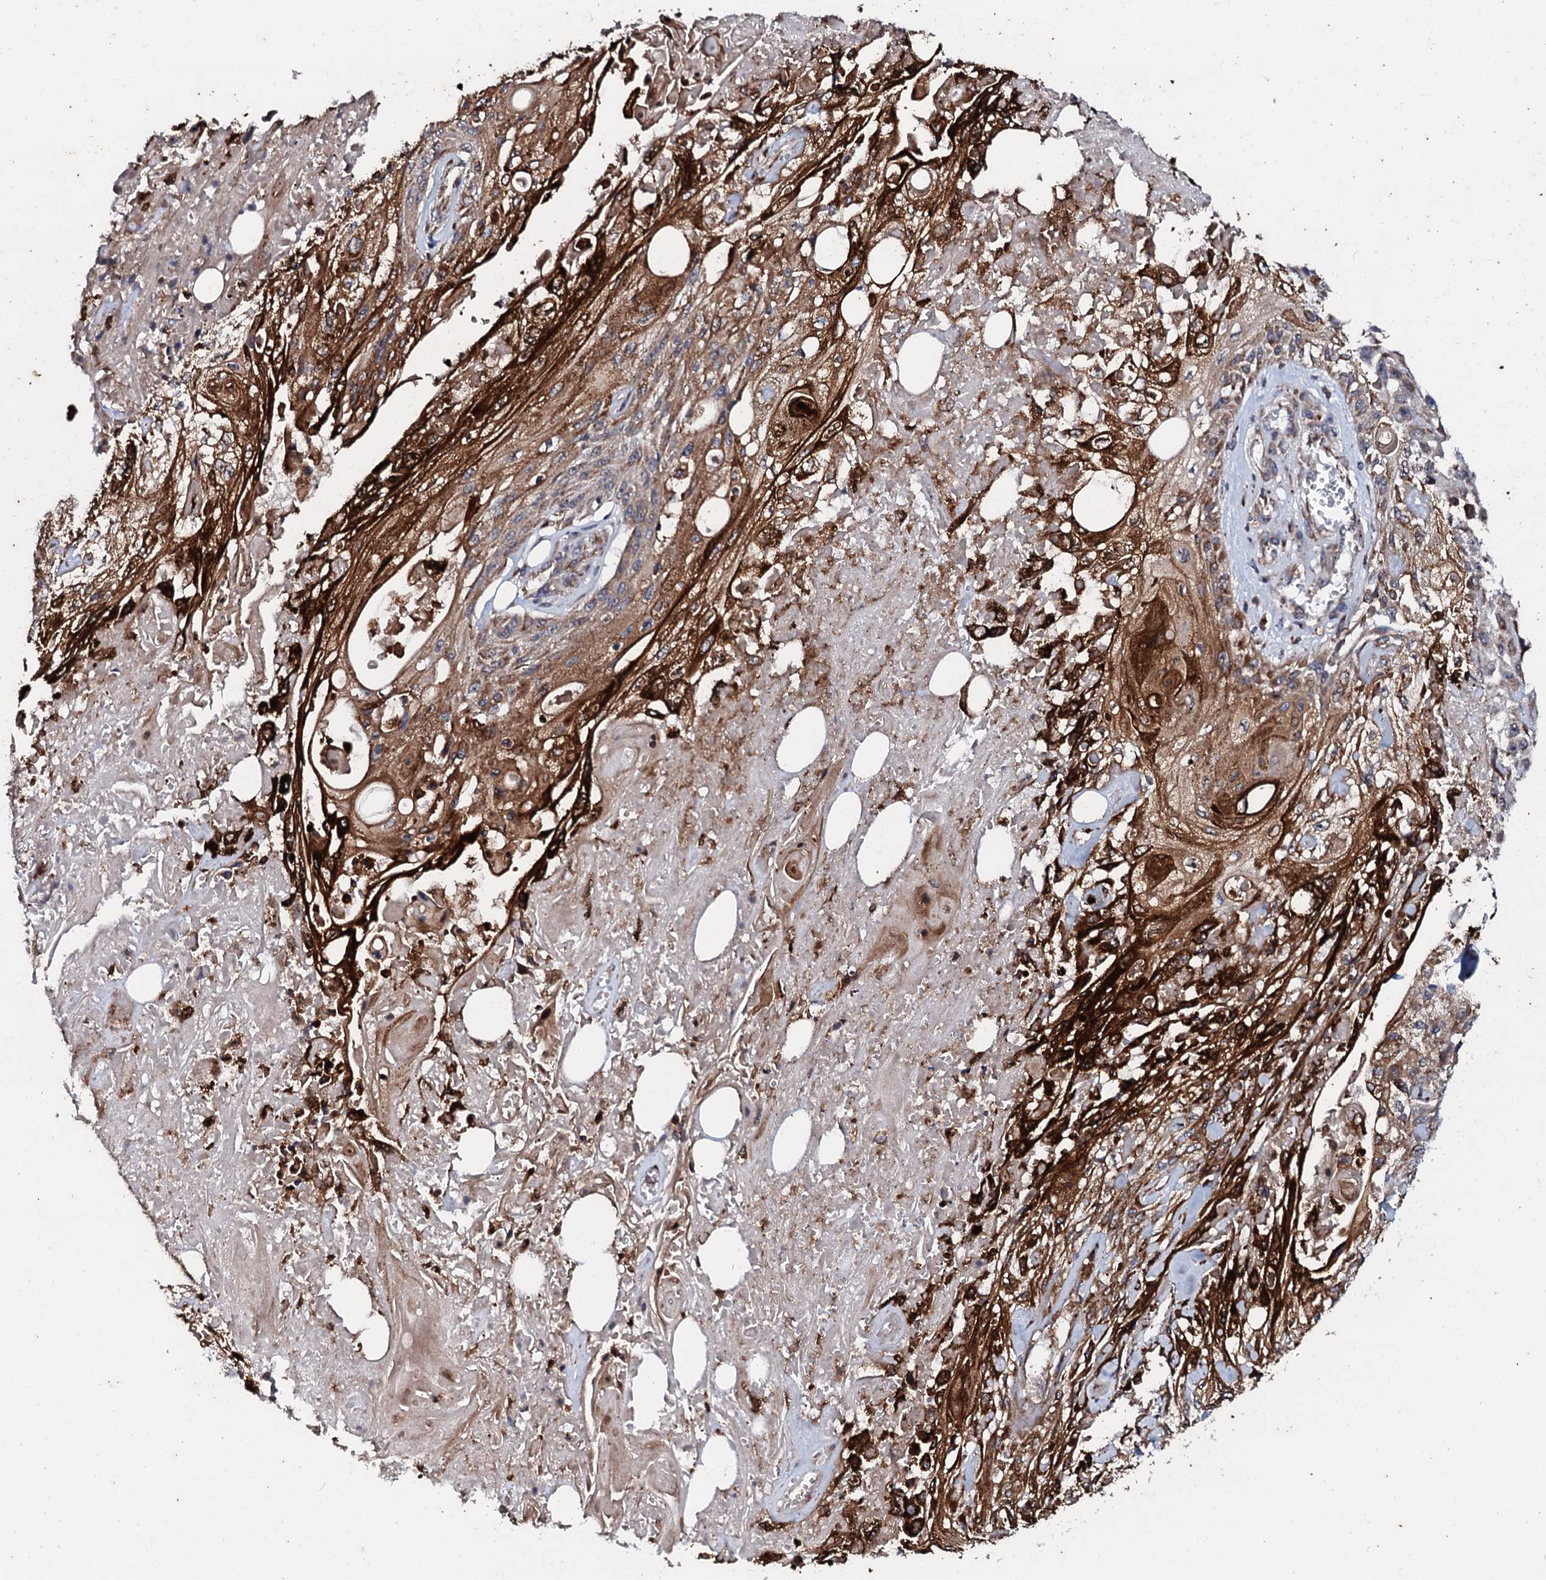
{"staining": {"intensity": "moderate", "quantity": ">75%", "location": "cytoplasmic/membranous"}, "tissue": "skin cancer", "cell_type": "Tumor cells", "image_type": "cancer", "snomed": [{"axis": "morphology", "description": "Squamous cell carcinoma, NOS"}, {"axis": "morphology", "description": "Squamous cell carcinoma, metastatic, NOS"}, {"axis": "topography", "description": "Skin"}, {"axis": "topography", "description": "Lymph node"}], "caption": "Skin cancer (metastatic squamous cell carcinoma) was stained to show a protein in brown. There is medium levels of moderate cytoplasmic/membranous staining in about >75% of tumor cells. (DAB = brown stain, brightfield microscopy at high magnification).", "gene": "SDHAF2", "patient": {"sex": "male", "age": 75}}